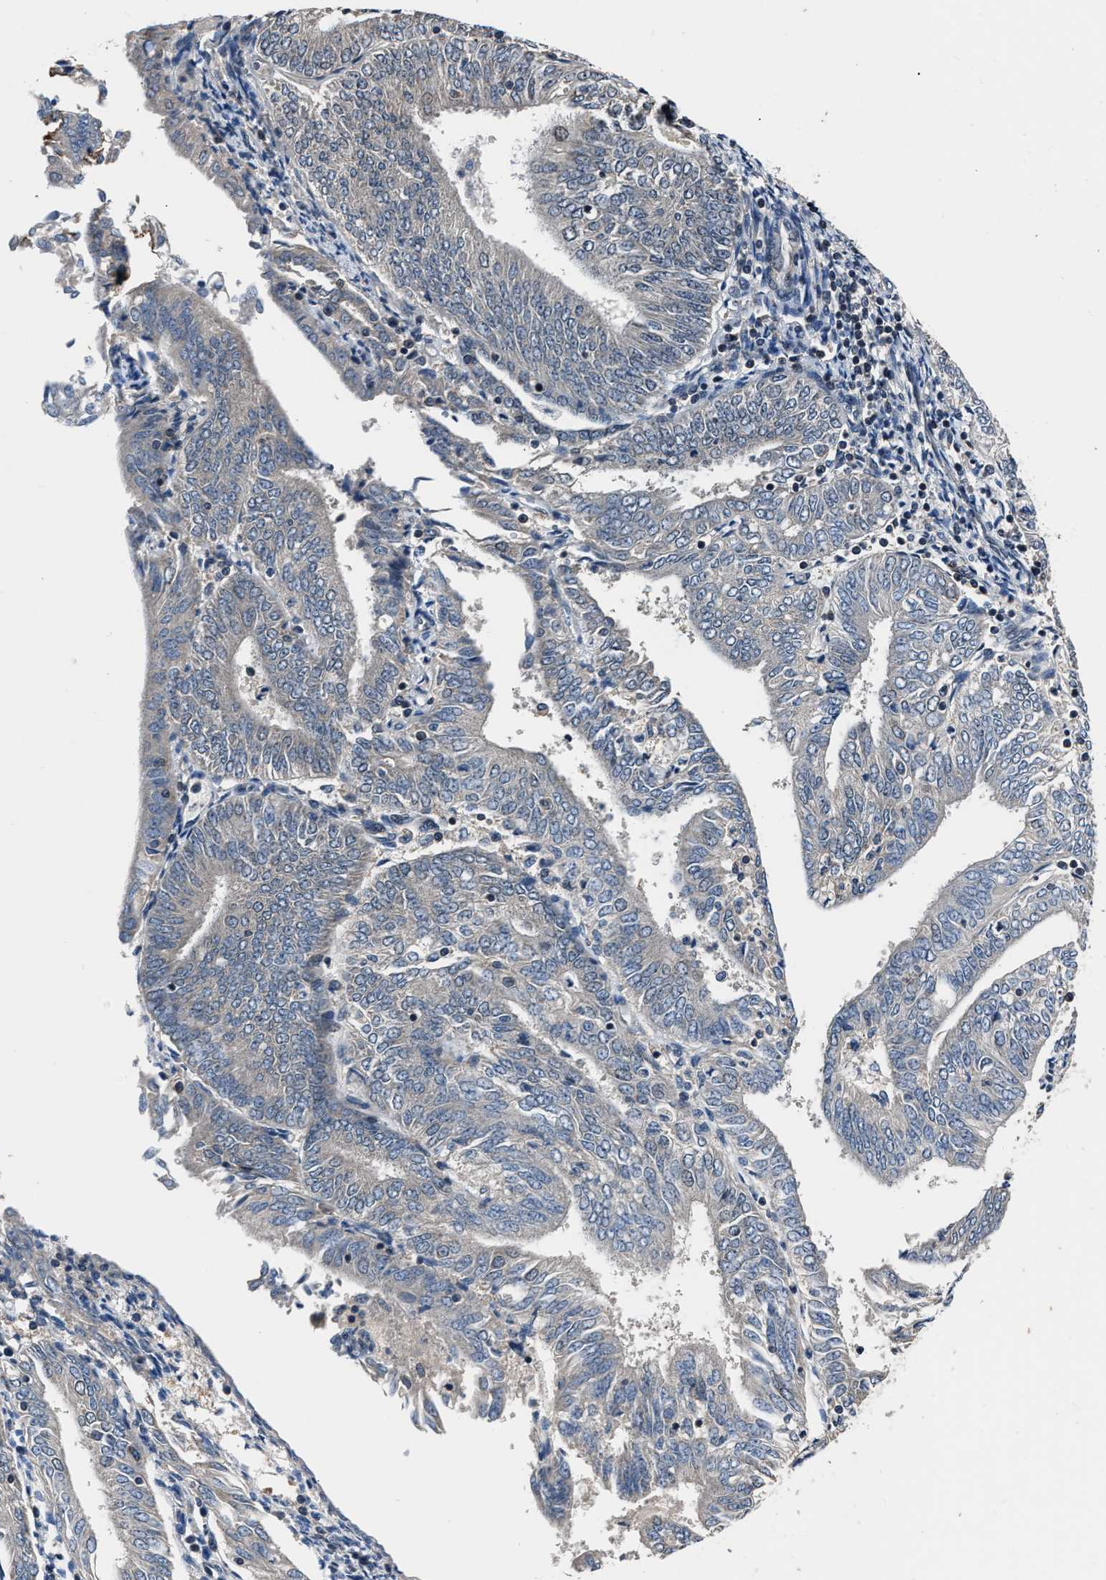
{"staining": {"intensity": "weak", "quantity": "<25%", "location": "cytoplasmic/membranous"}, "tissue": "endometrial cancer", "cell_type": "Tumor cells", "image_type": "cancer", "snomed": [{"axis": "morphology", "description": "Adenocarcinoma, NOS"}, {"axis": "topography", "description": "Endometrium"}], "caption": "Micrograph shows no protein expression in tumor cells of endometrial adenocarcinoma tissue. (Brightfield microscopy of DAB IHC at high magnification).", "gene": "TNRC18", "patient": {"sex": "female", "age": 58}}